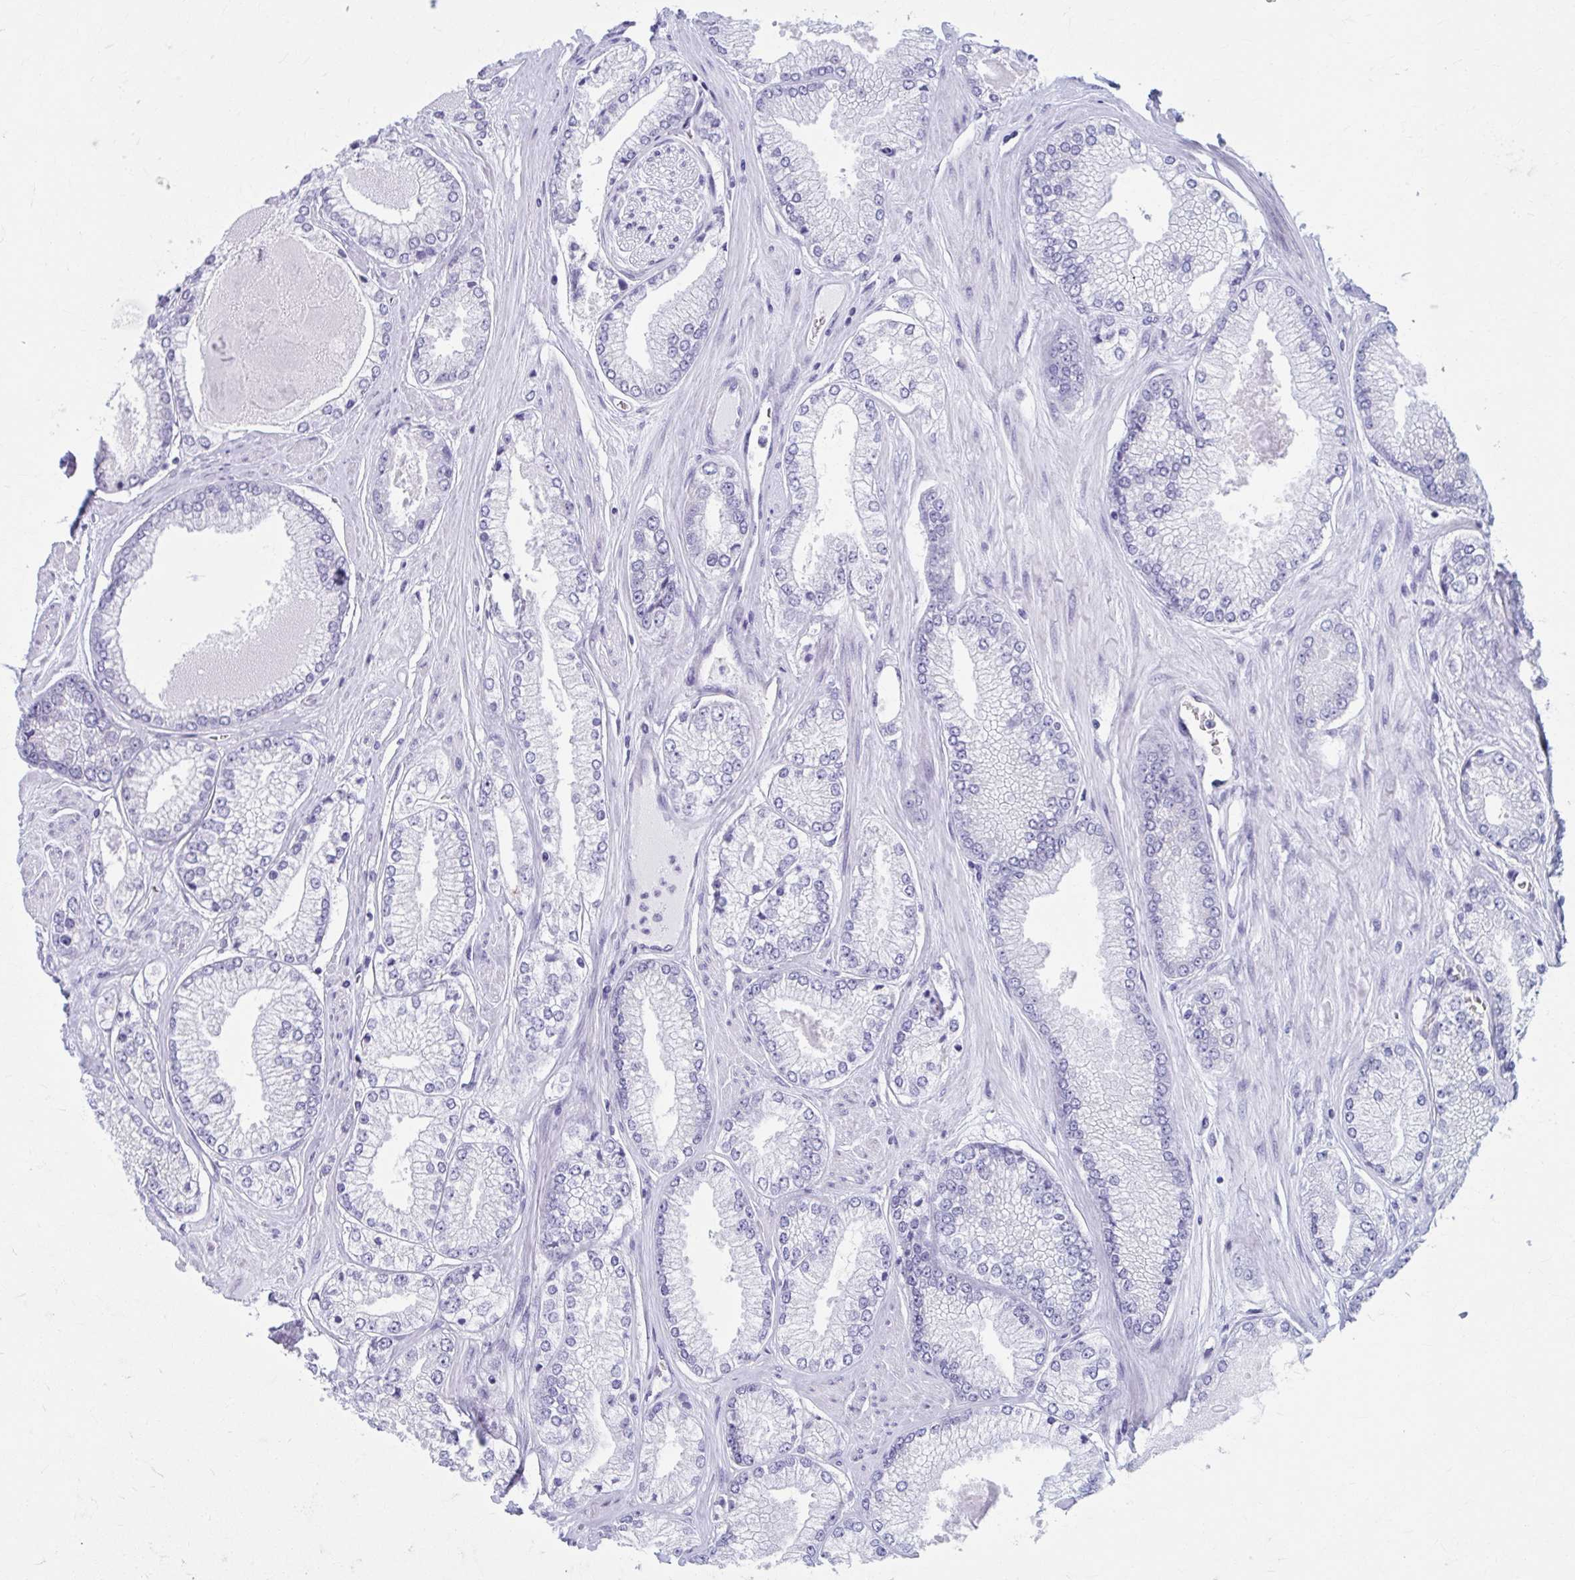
{"staining": {"intensity": "negative", "quantity": "none", "location": "none"}, "tissue": "prostate cancer", "cell_type": "Tumor cells", "image_type": "cancer", "snomed": [{"axis": "morphology", "description": "Adenocarcinoma, Low grade"}, {"axis": "topography", "description": "Prostate"}], "caption": "The photomicrograph exhibits no significant expression in tumor cells of prostate cancer.", "gene": "KCNE2", "patient": {"sex": "male", "age": 67}}